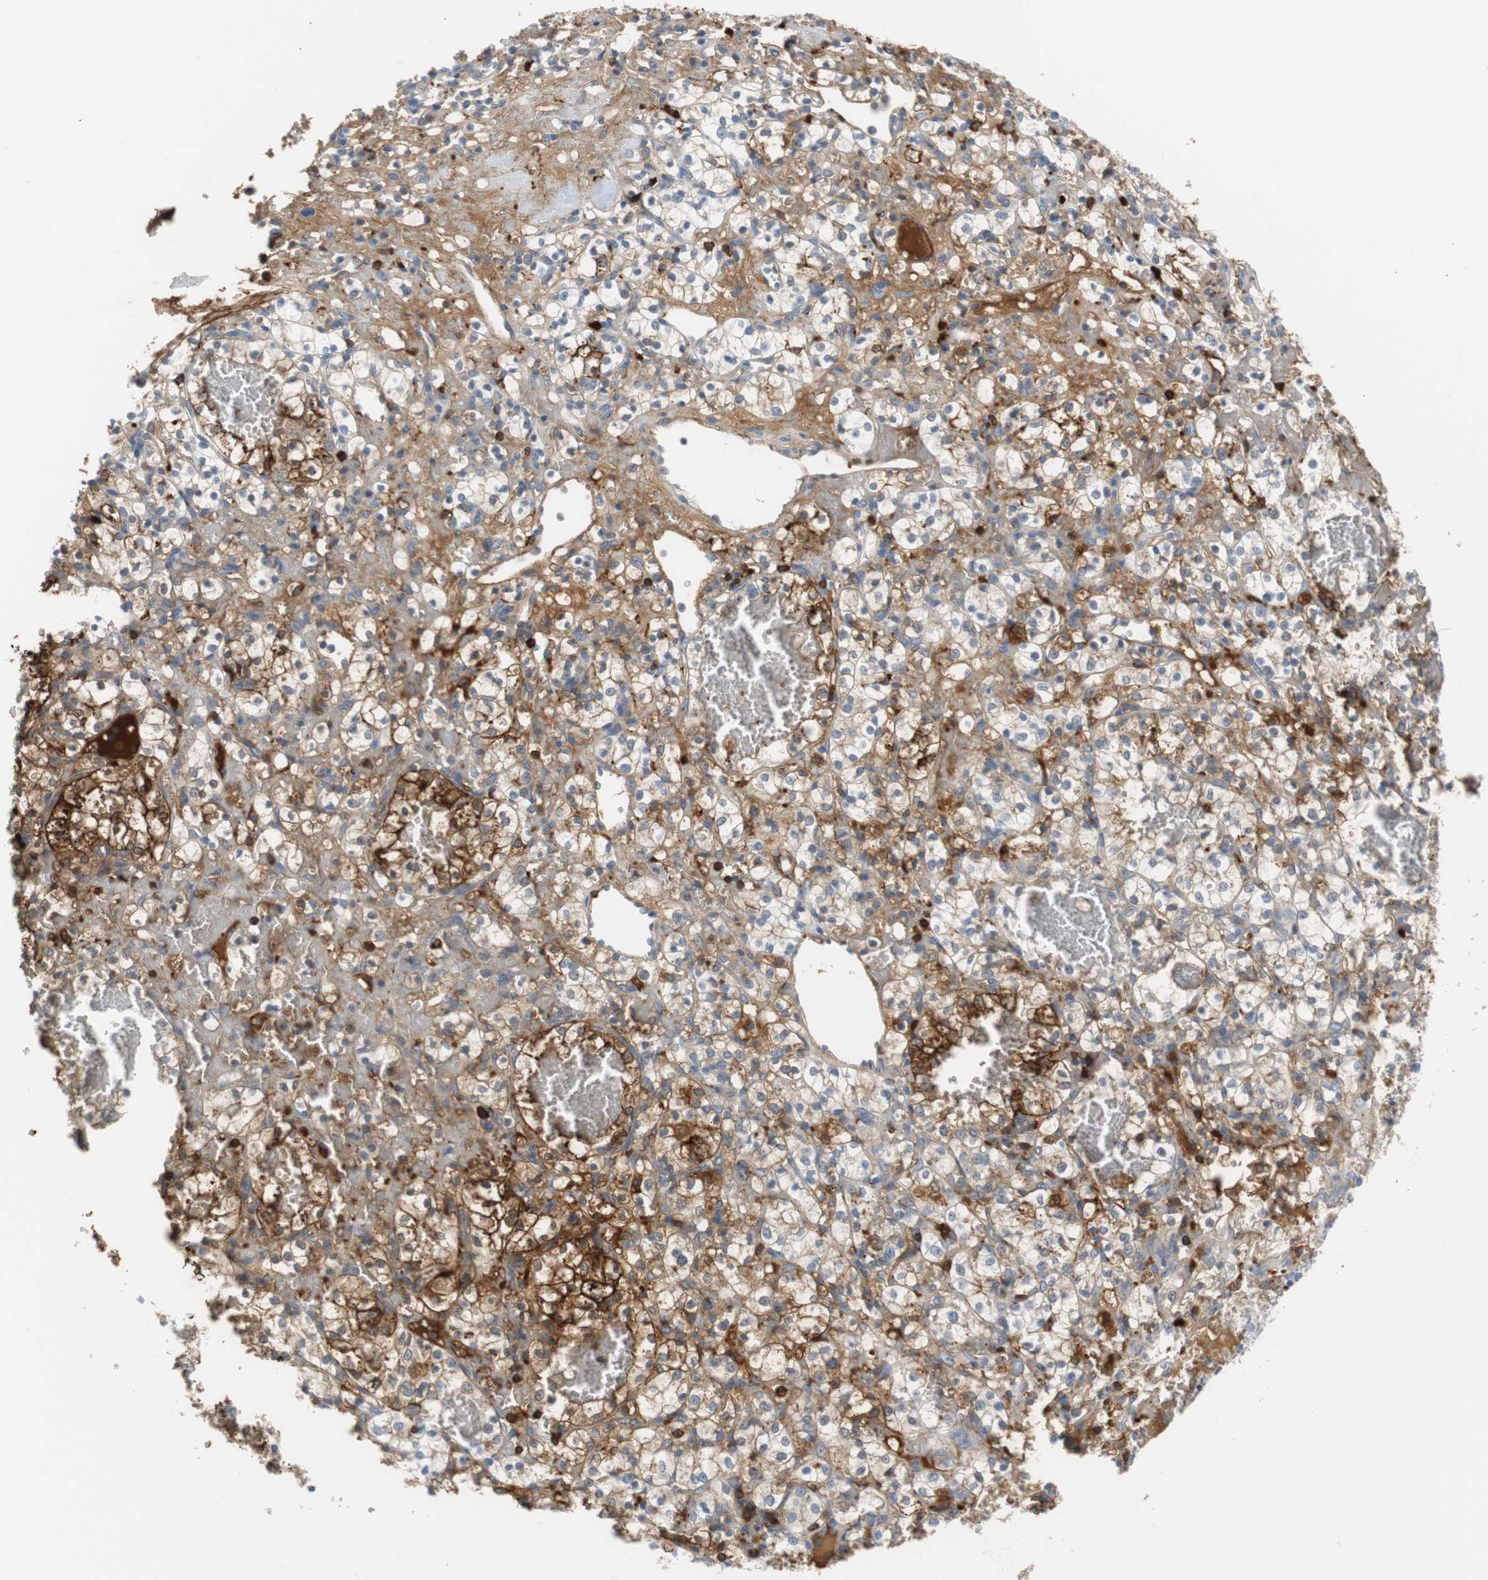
{"staining": {"intensity": "moderate", "quantity": "25%-75%", "location": "cytoplasmic/membranous"}, "tissue": "renal cancer", "cell_type": "Tumor cells", "image_type": "cancer", "snomed": [{"axis": "morphology", "description": "Adenocarcinoma, NOS"}, {"axis": "topography", "description": "Kidney"}], "caption": "Renal cancer stained with a protein marker reveals moderate staining in tumor cells.", "gene": "APCS", "patient": {"sex": "female", "age": 60}}